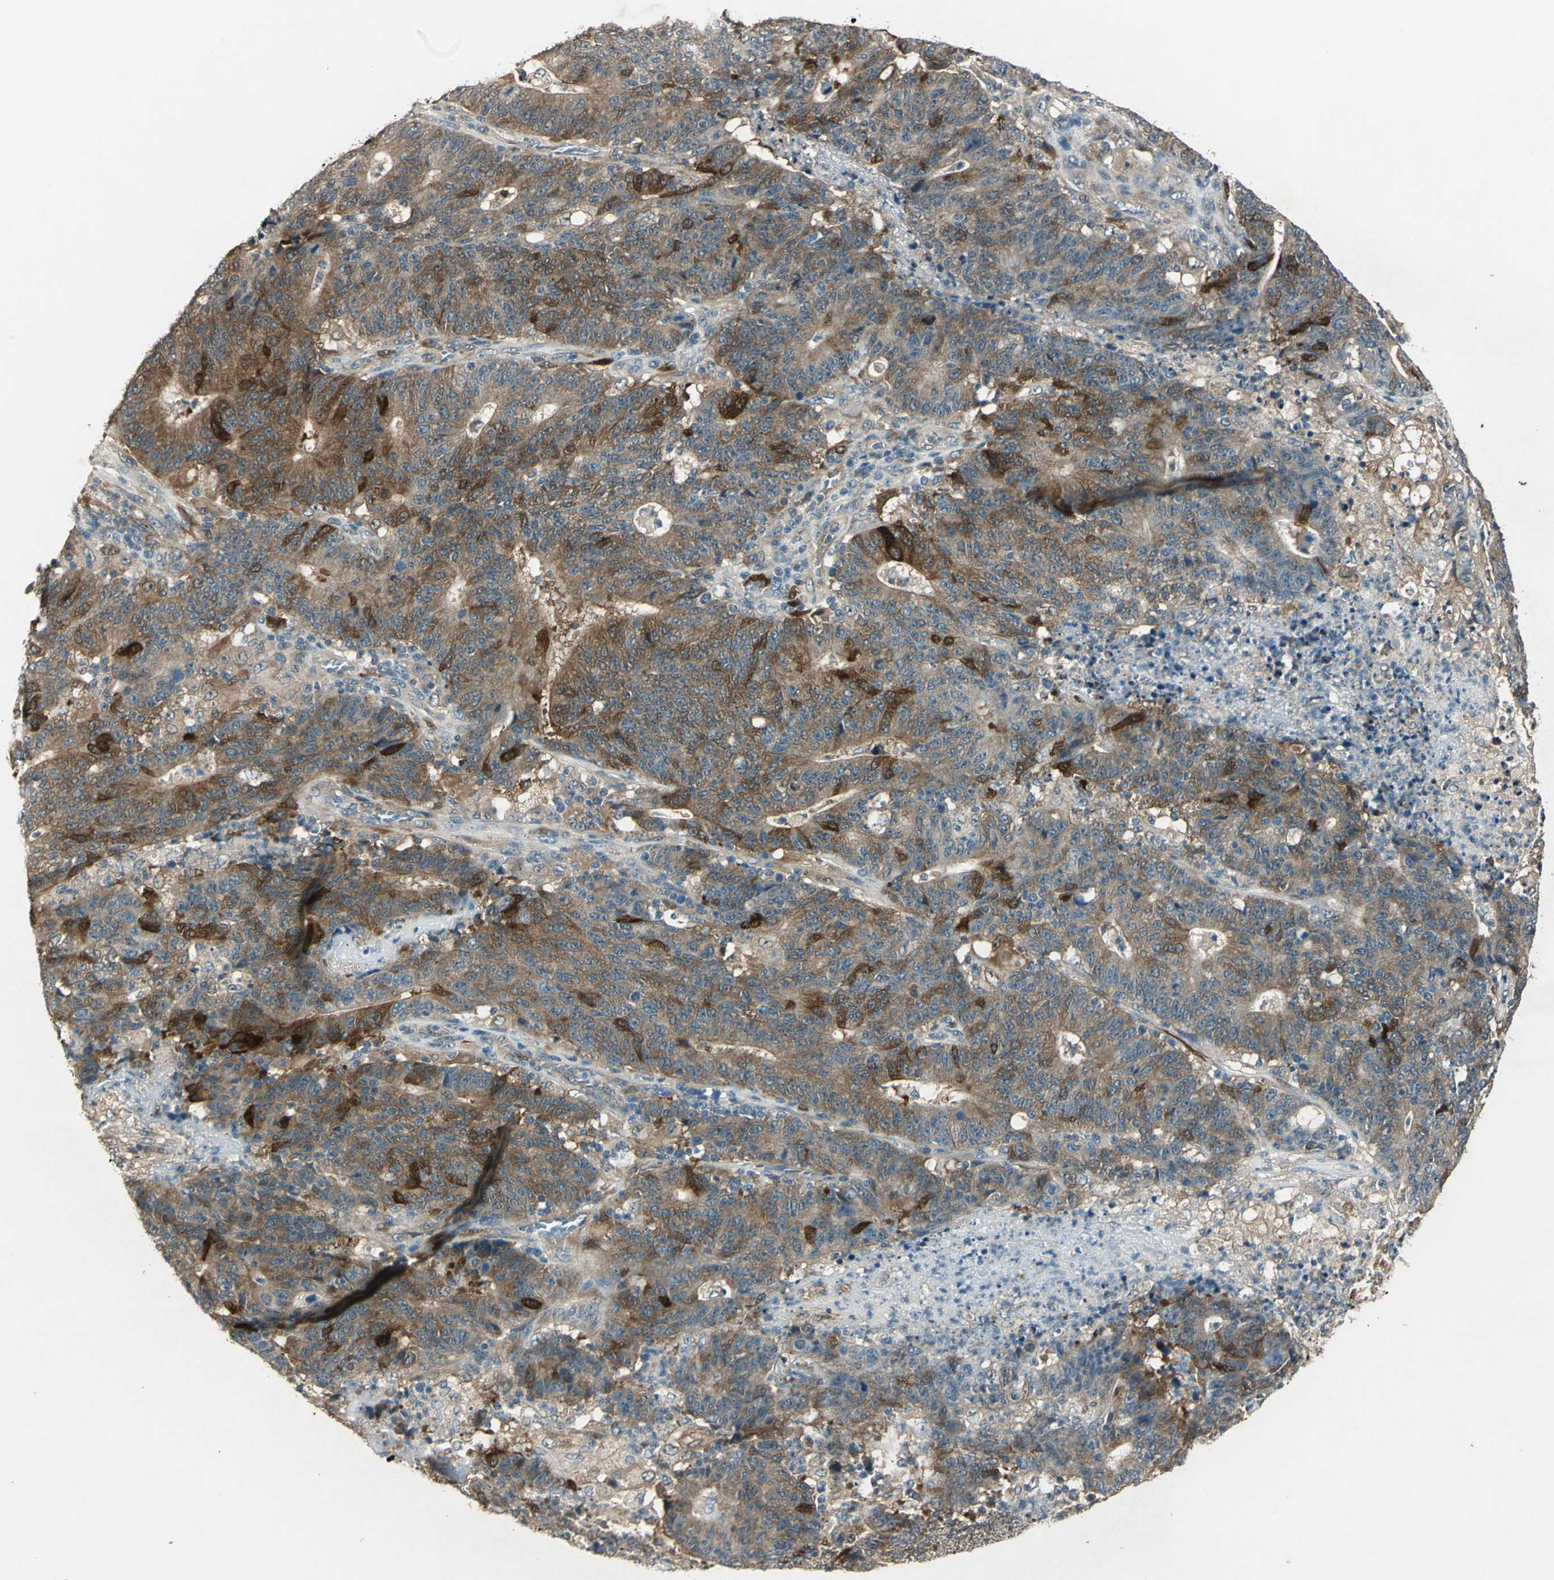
{"staining": {"intensity": "moderate", "quantity": ">75%", "location": "cytoplasmic/membranous"}, "tissue": "colorectal cancer", "cell_type": "Tumor cells", "image_type": "cancer", "snomed": [{"axis": "morphology", "description": "Normal tissue, NOS"}, {"axis": "morphology", "description": "Adenocarcinoma, NOS"}, {"axis": "topography", "description": "Colon"}], "caption": "Immunohistochemistry photomicrograph of colorectal cancer stained for a protein (brown), which reveals medium levels of moderate cytoplasmic/membranous expression in about >75% of tumor cells.", "gene": "RRM2B", "patient": {"sex": "female", "age": 75}}